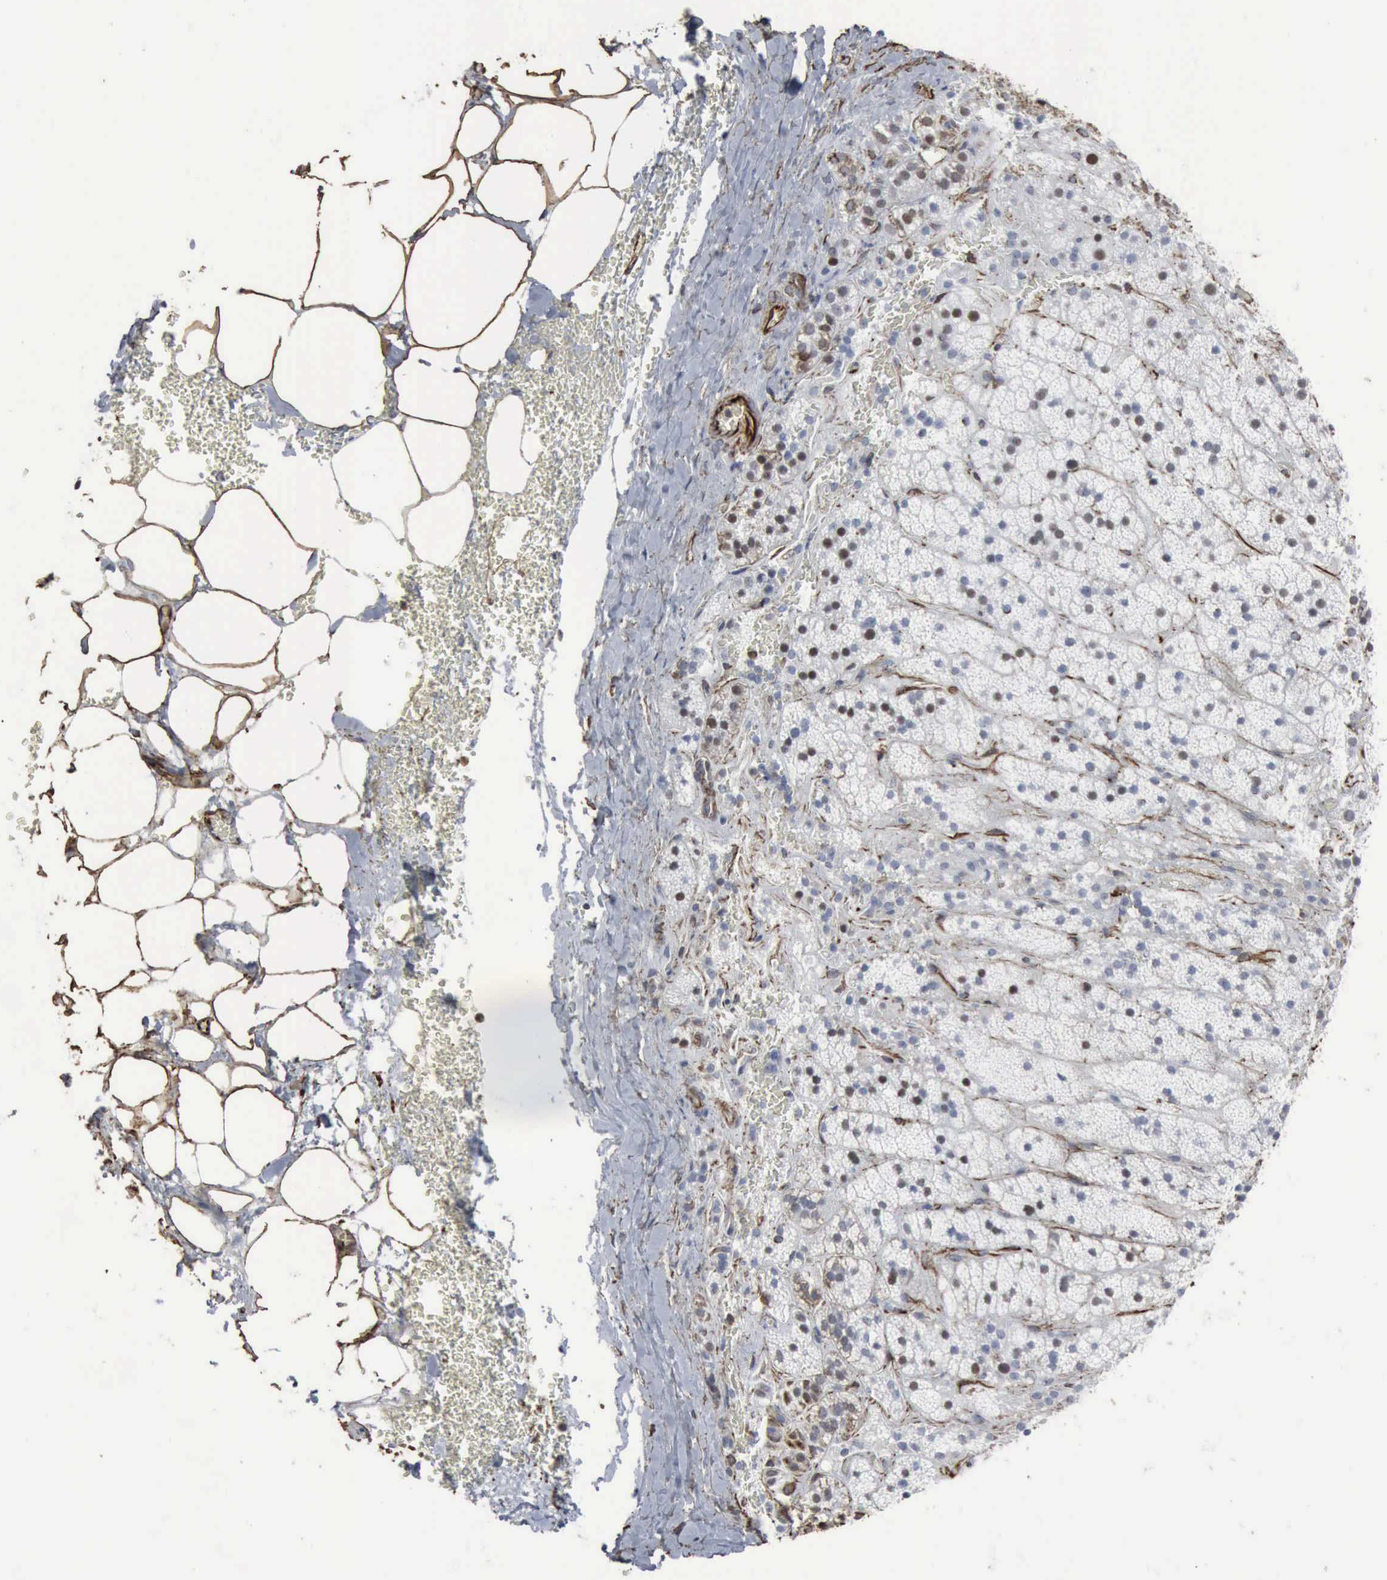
{"staining": {"intensity": "weak", "quantity": "<25%", "location": "nuclear"}, "tissue": "adrenal gland", "cell_type": "Glandular cells", "image_type": "normal", "snomed": [{"axis": "morphology", "description": "Normal tissue, NOS"}, {"axis": "topography", "description": "Adrenal gland"}], "caption": "Adrenal gland was stained to show a protein in brown. There is no significant positivity in glandular cells. Nuclei are stained in blue.", "gene": "CCNE1", "patient": {"sex": "male", "age": 57}}